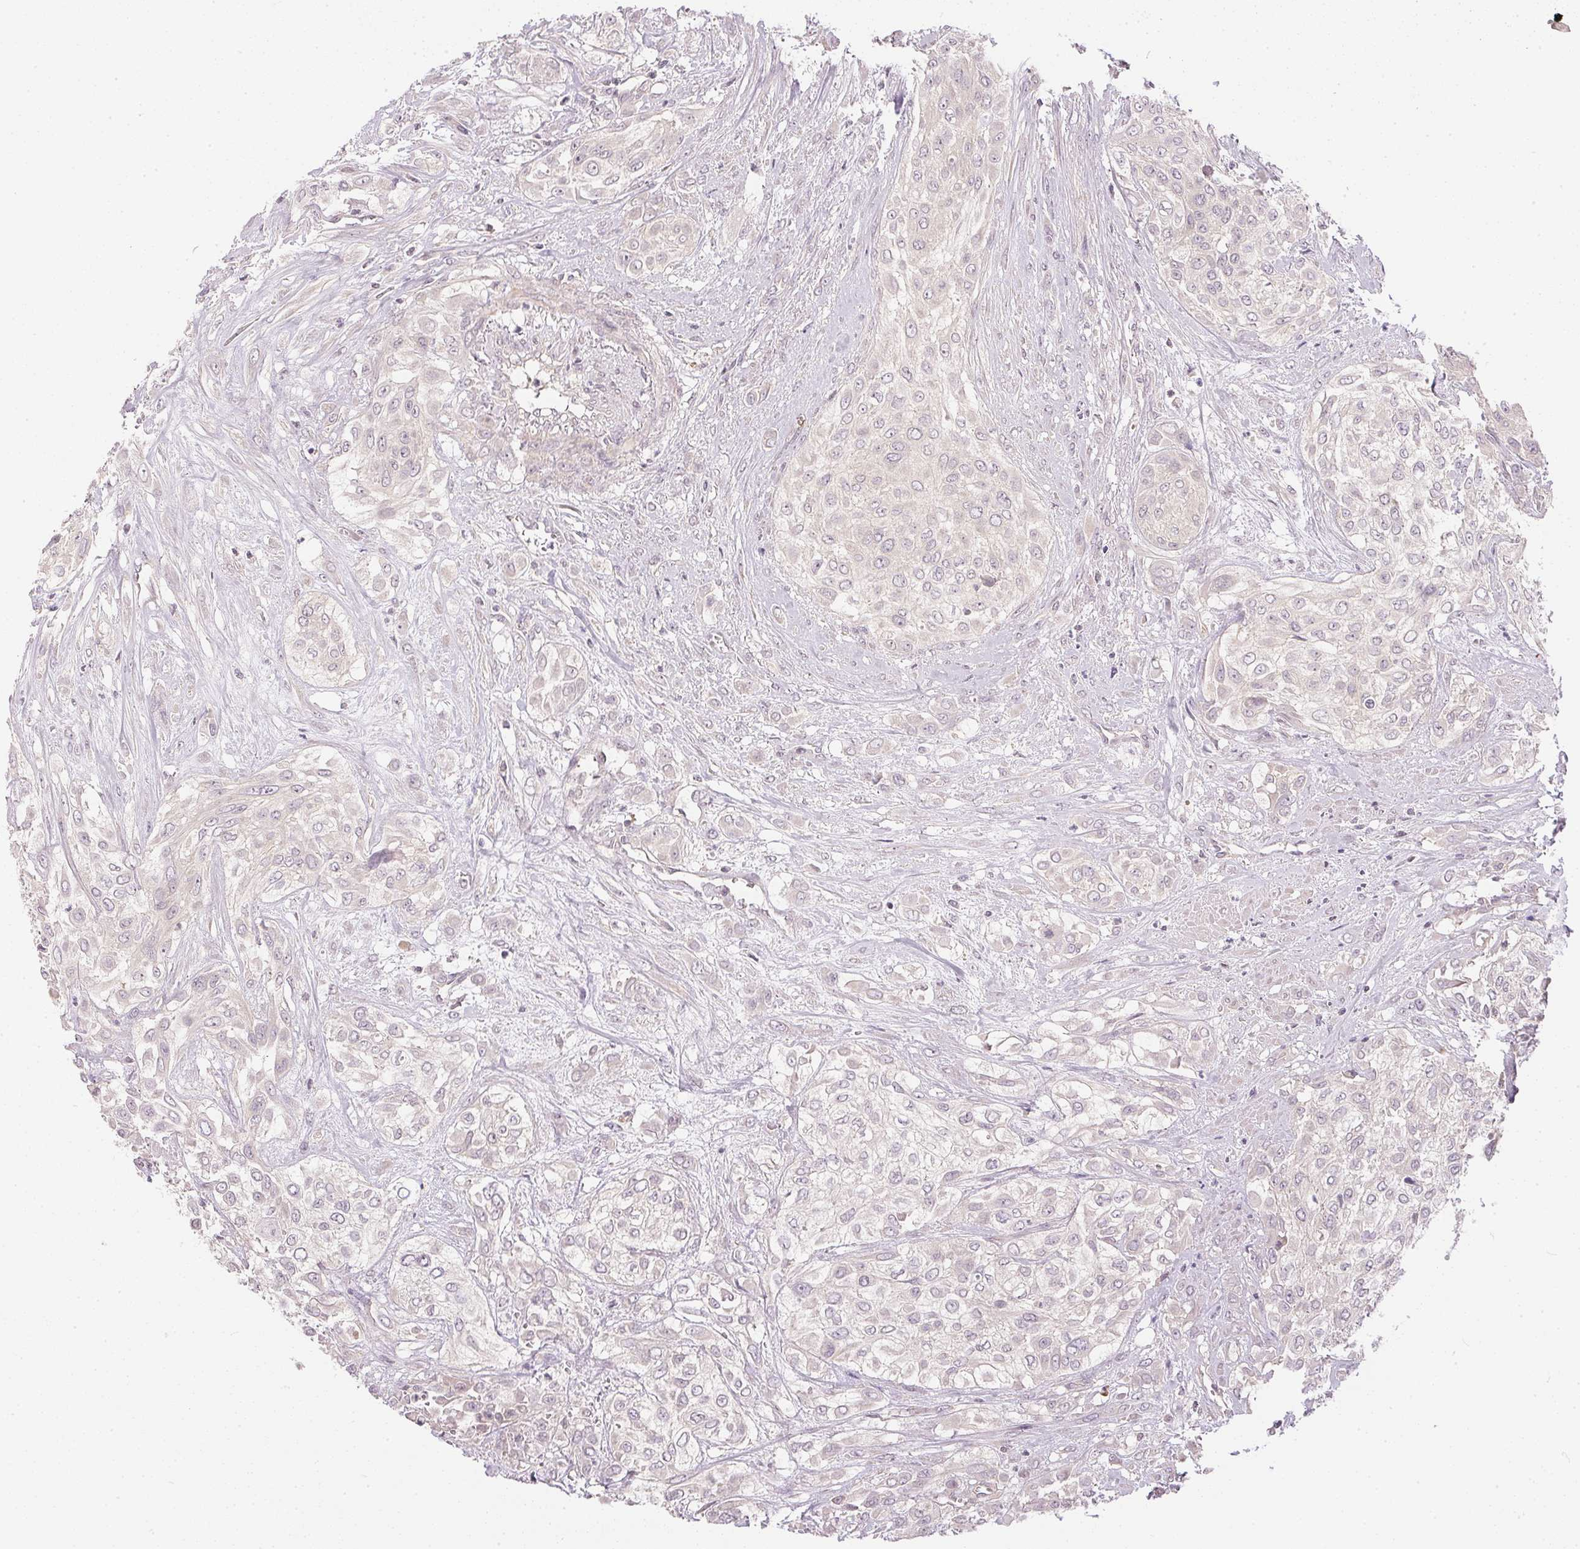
{"staining": {"intensity": "negative", "quantity": "none", "location": "none"}, "tissue": "urothelial cancer", "cell_type": "Tumor cells", "image_type": "cancer", "snomed": [{"axis": "morphology", "description": "Urothelial carcinoma, High grade"}, {"axis": "topography", "description": "Urinary bladder"}], "caption": "An immunohistochemistry image of urothelial cancer is shown. There is no staining in tumor cells of urothelial cancer.", "gene": "TTC23L", "patient": {"sex": "male", "age": 57}}